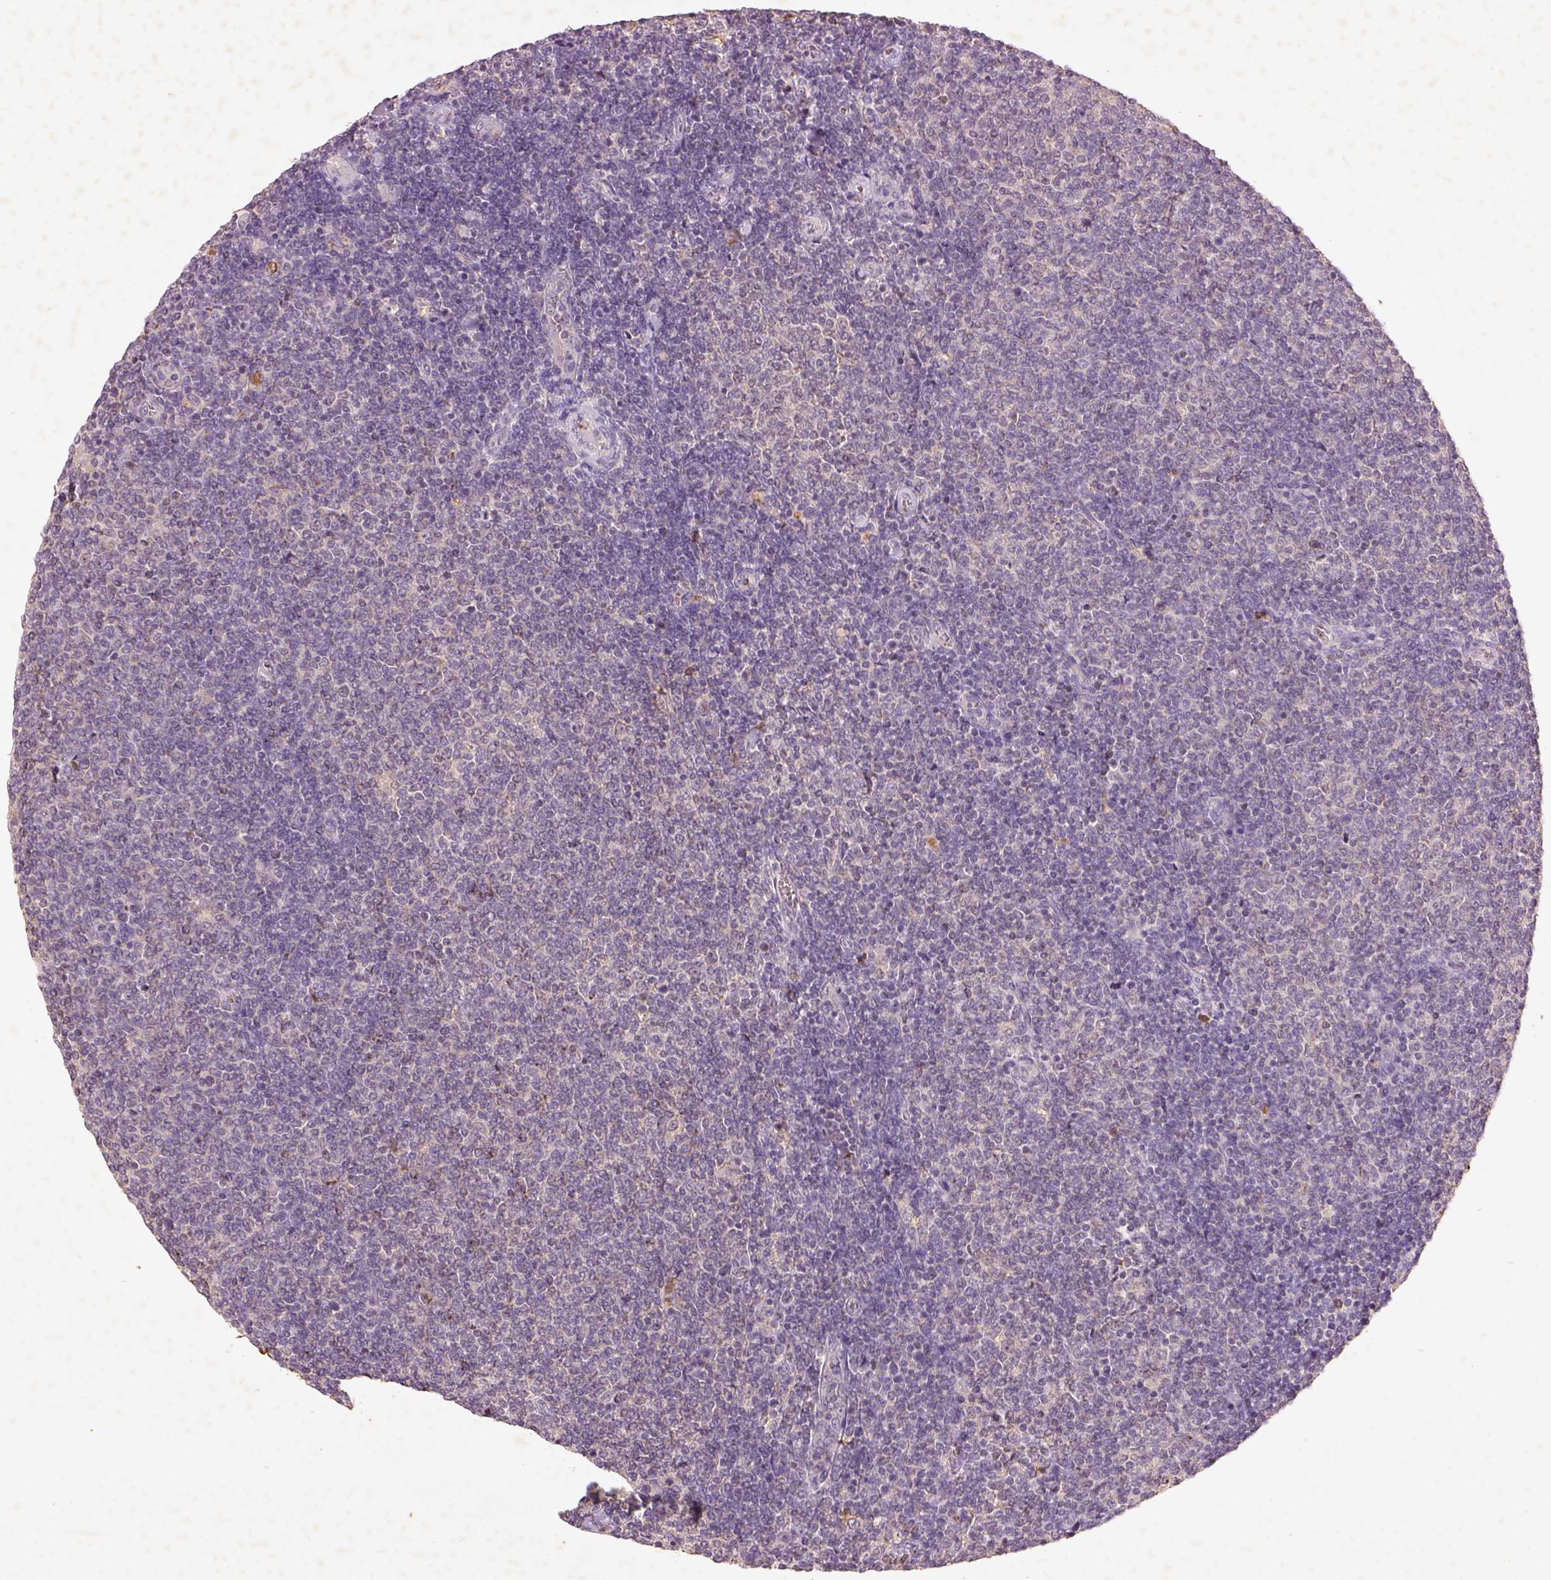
{"staining": {"intensity": "negative", "quantity": "none", "location": "none"}, "tissue": "lymphoma", "cell_type": "Tumor cells", "image_type": "cancer", "snomed": [{"axis": "morphology", "description": "Malignant lymphoma, non-Hodgkin's type, Low grade"}, {"axis": "topography", "description": "Lymph node"}], "caption": "The histopathology image displays no staining of tumor cells in malignant lymphoma, non-Hodgkin's type (low-grade).", "gene": "AP2B1", "patient": {"sex": "male", "age": 52}}